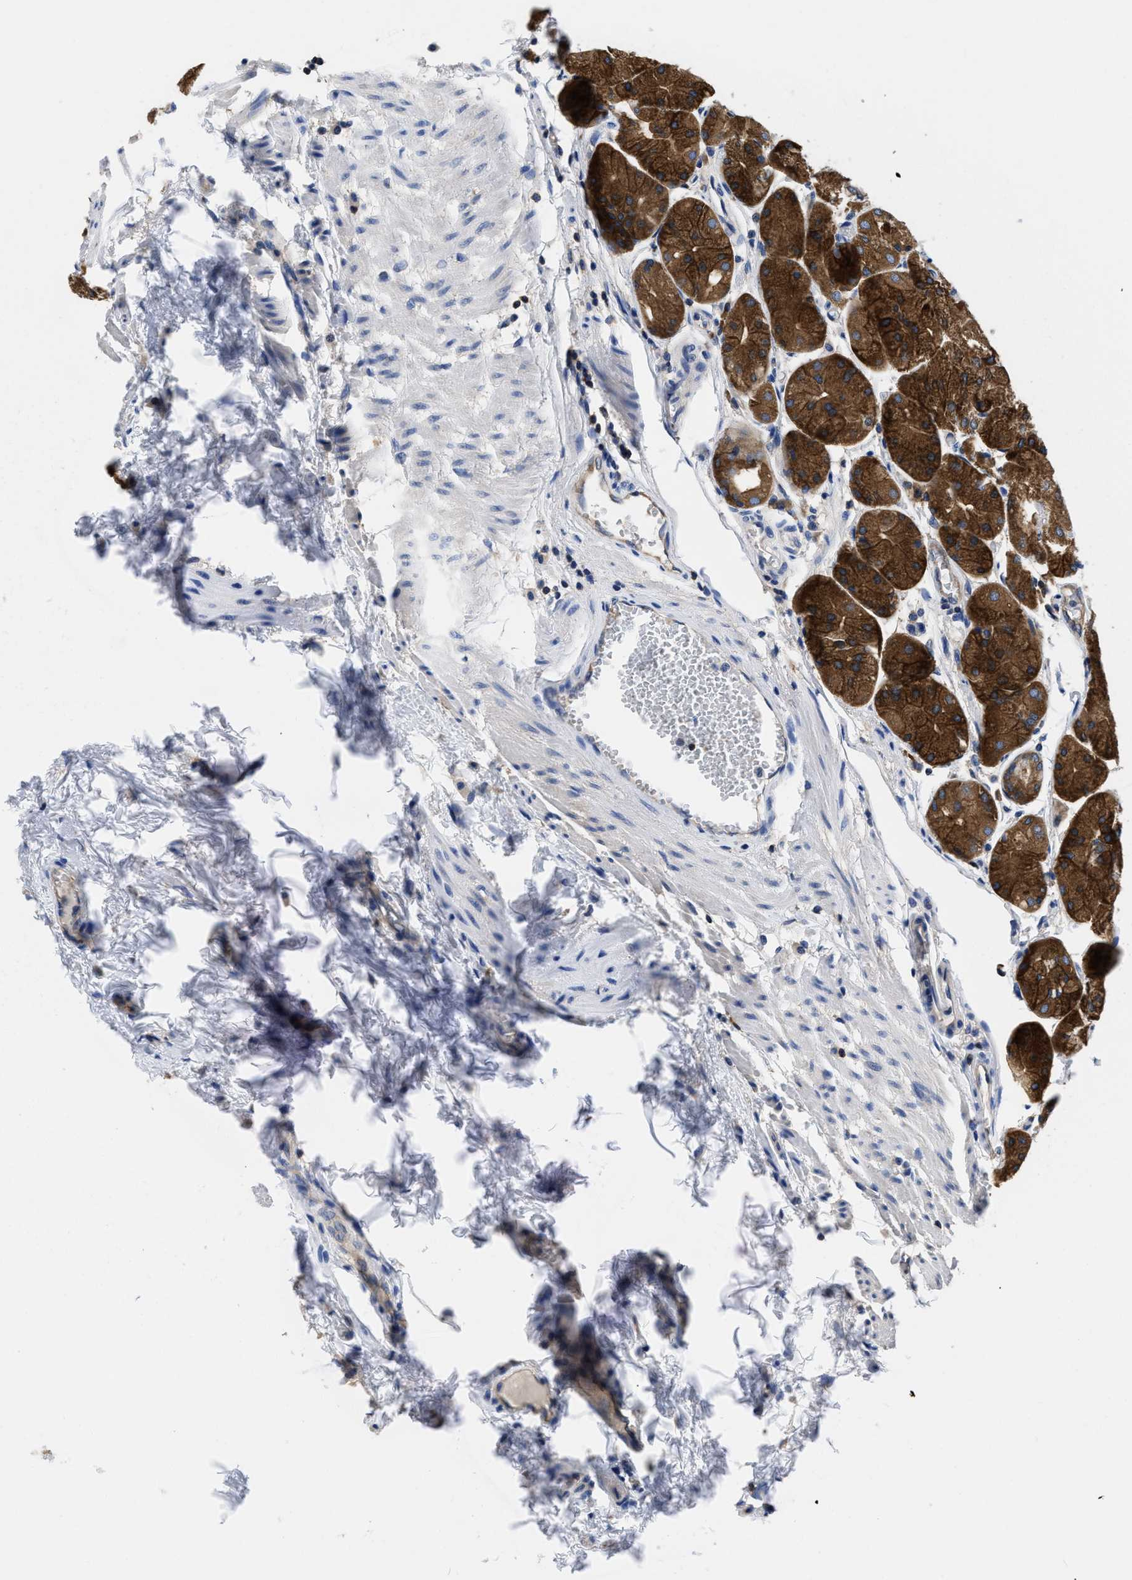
{"staining": {"intensity": "strong", "quantity": ">75%", "location": "cytoplasmic/membranous"}, "tissue": "stomach", "cell_type": "Glandular cells", "image_type": "normal", "snomed": [{"axis": "morphology", "description": "Normal tissue, NOS"}, {"axis": "topography", "description": "Stomach, upper"}], "caption": "A micrograph of human stomach stained for a protein demonstrates strong cytoplasmic/membranous brown staining in glandular cells.", "gene": "YARS1", "patient": {"sex": "male", "age": 72}}